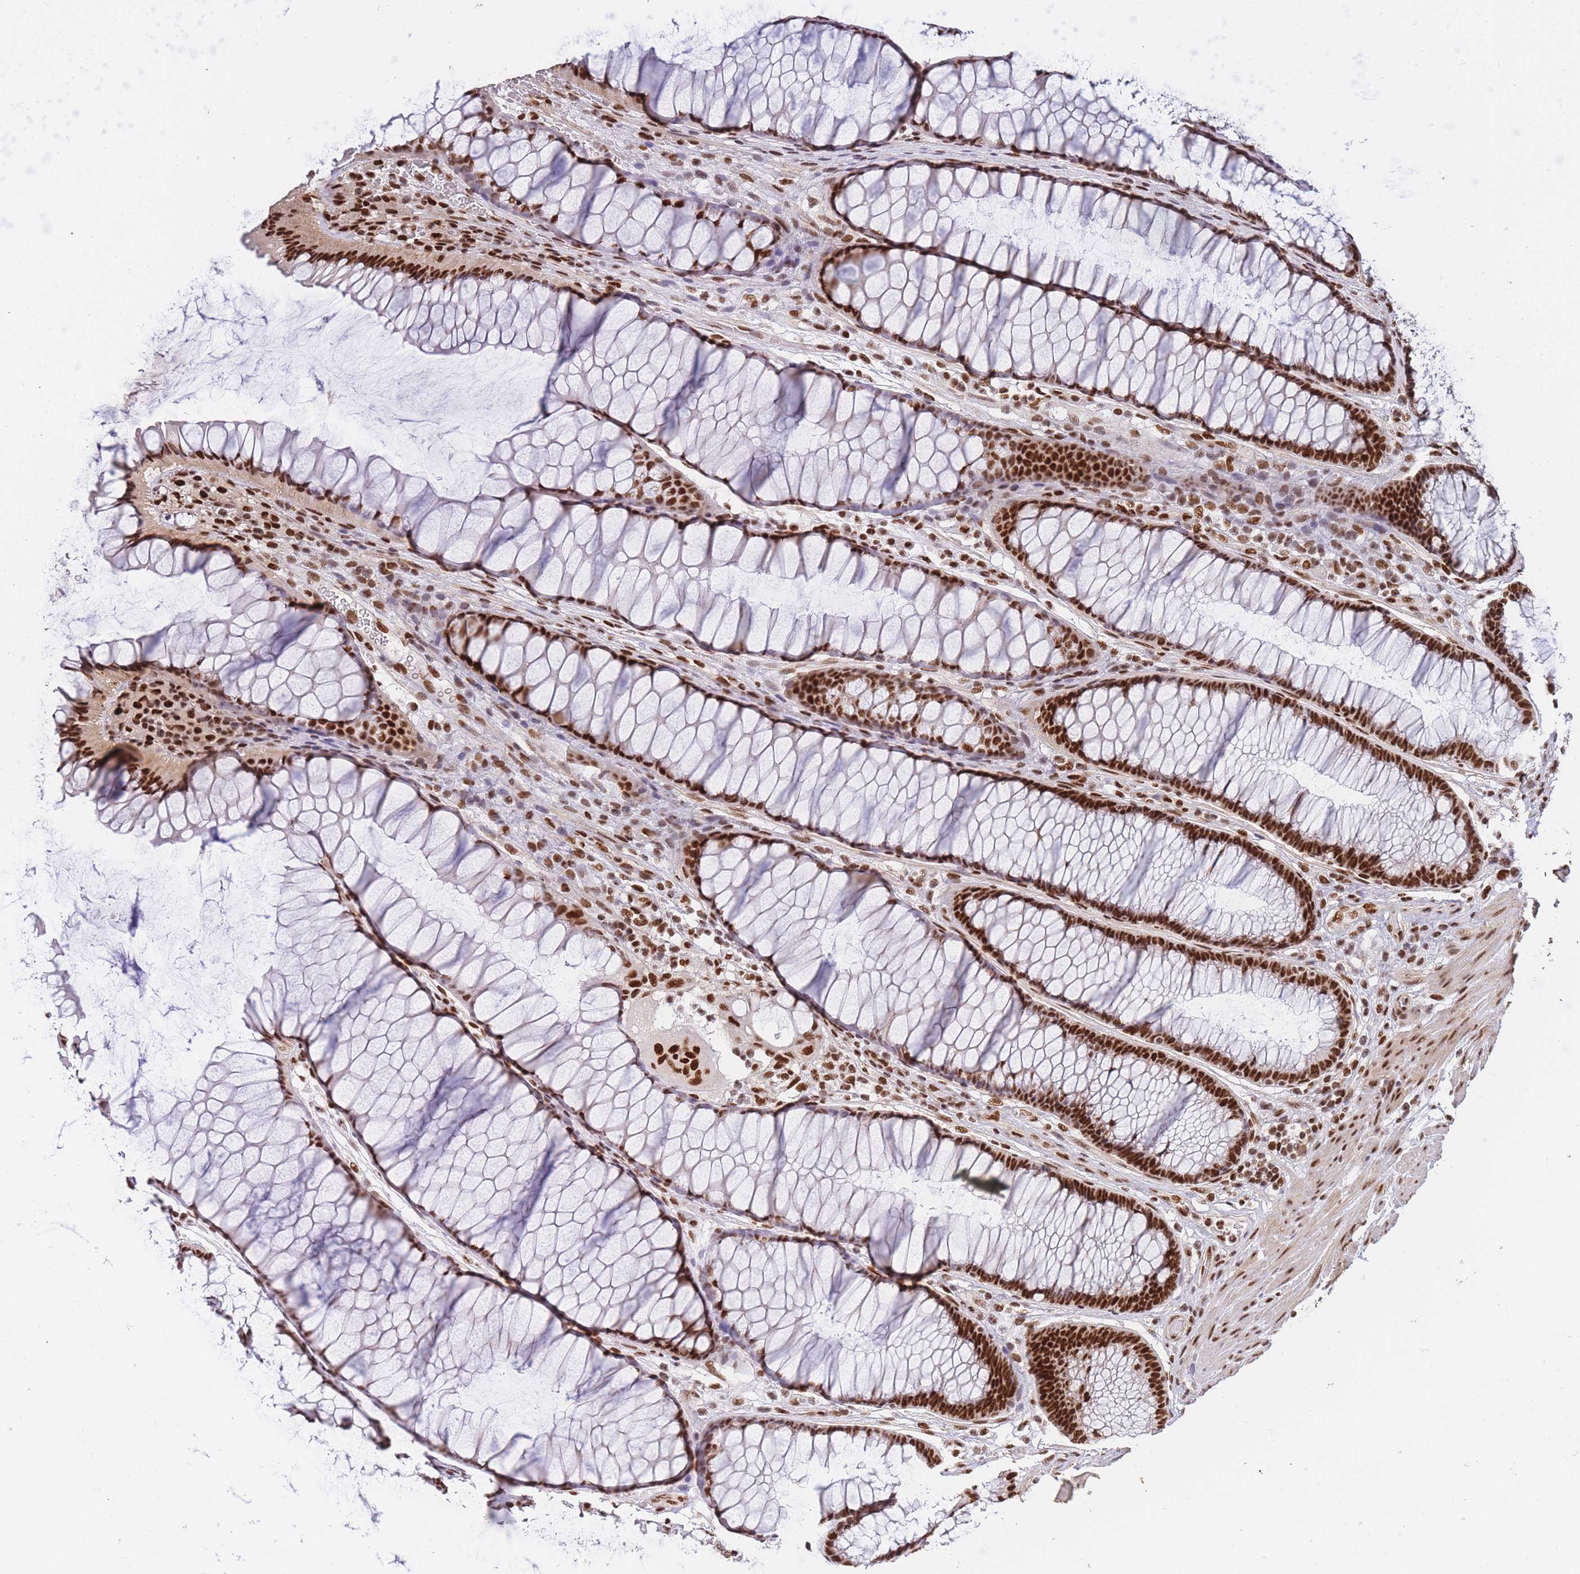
{"staining": {"intensity": "strong", "quantity": ">75%", "location": "nuclear"}, "tissue": "colon", "cell_type": "Endothelial cells", "image_type": "normal", "snomed": [{"axis": "morphology", "description": "Normal tissue, NOS"}, {"axis": "topography", "description": "Colon"}], "caption": "Immunohistochemical staining of unremarkable human colon exhibits >75% levels of strong nuclear protein positivity in approximately >75% of endothelial cells.", "gene": "PRKDC", "patient": {"sex": "female", "age": 82}}